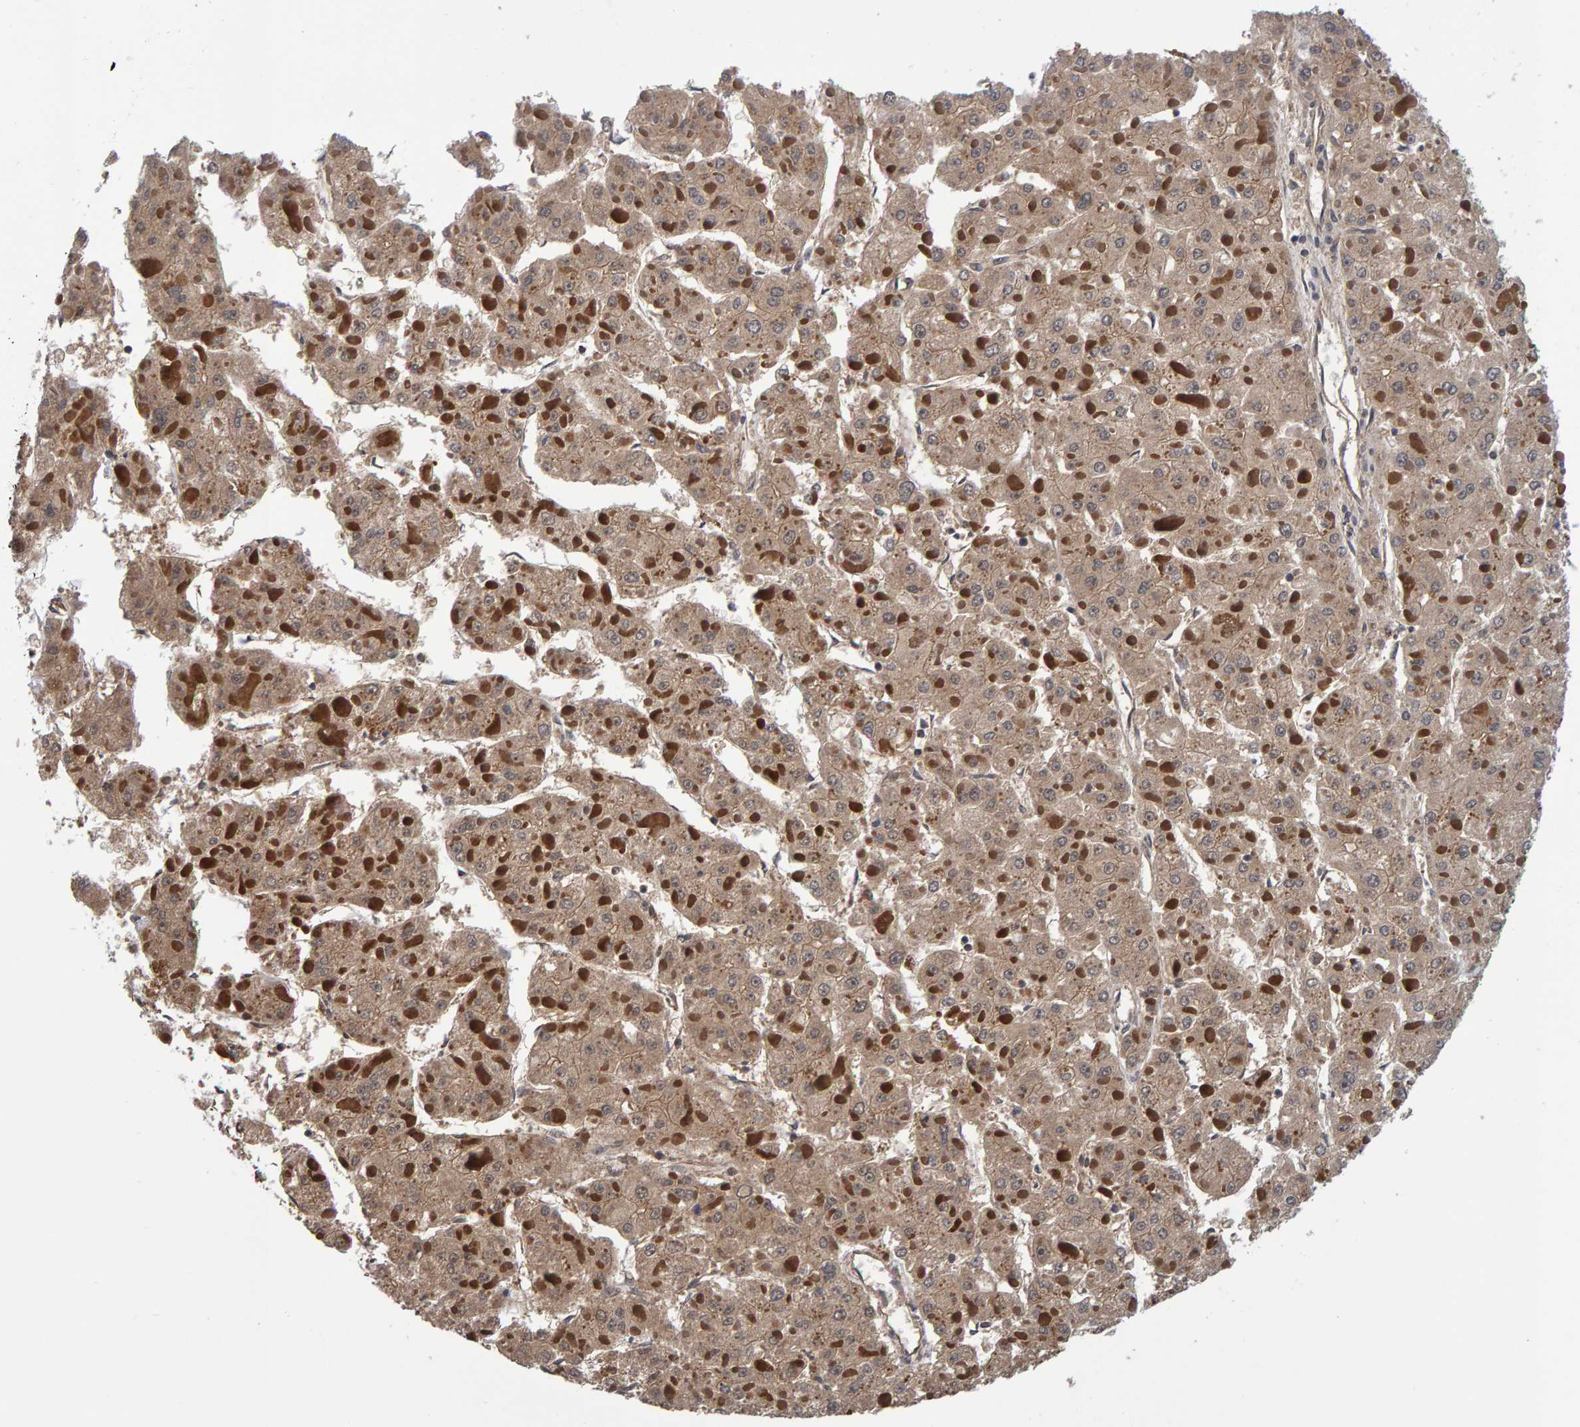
{"staining": {"intensity": "strong", "quantity": ">75%", "location": "cytoplasmic/membranous"}, "tissue": "liver cancer", "cell_type": "Tumor cells", "image_type": "cancer", "snomed": [{"axis": "morphology", "description": "Carcinoma, Hepatocellular, NOS"}, {"axis": "topography", "description": "Liver"}], "caption": "A high amount of strong cytoplasmic/membranous positivity is identified in about >75% of tumor cells in hepatocellular carcinoma (liver) tissue. Ihc stains the protein of interest in brown and the nuclei are stained blue.", "gene": "SCRN2", "patient": {"sex": "female", "age": 73}}